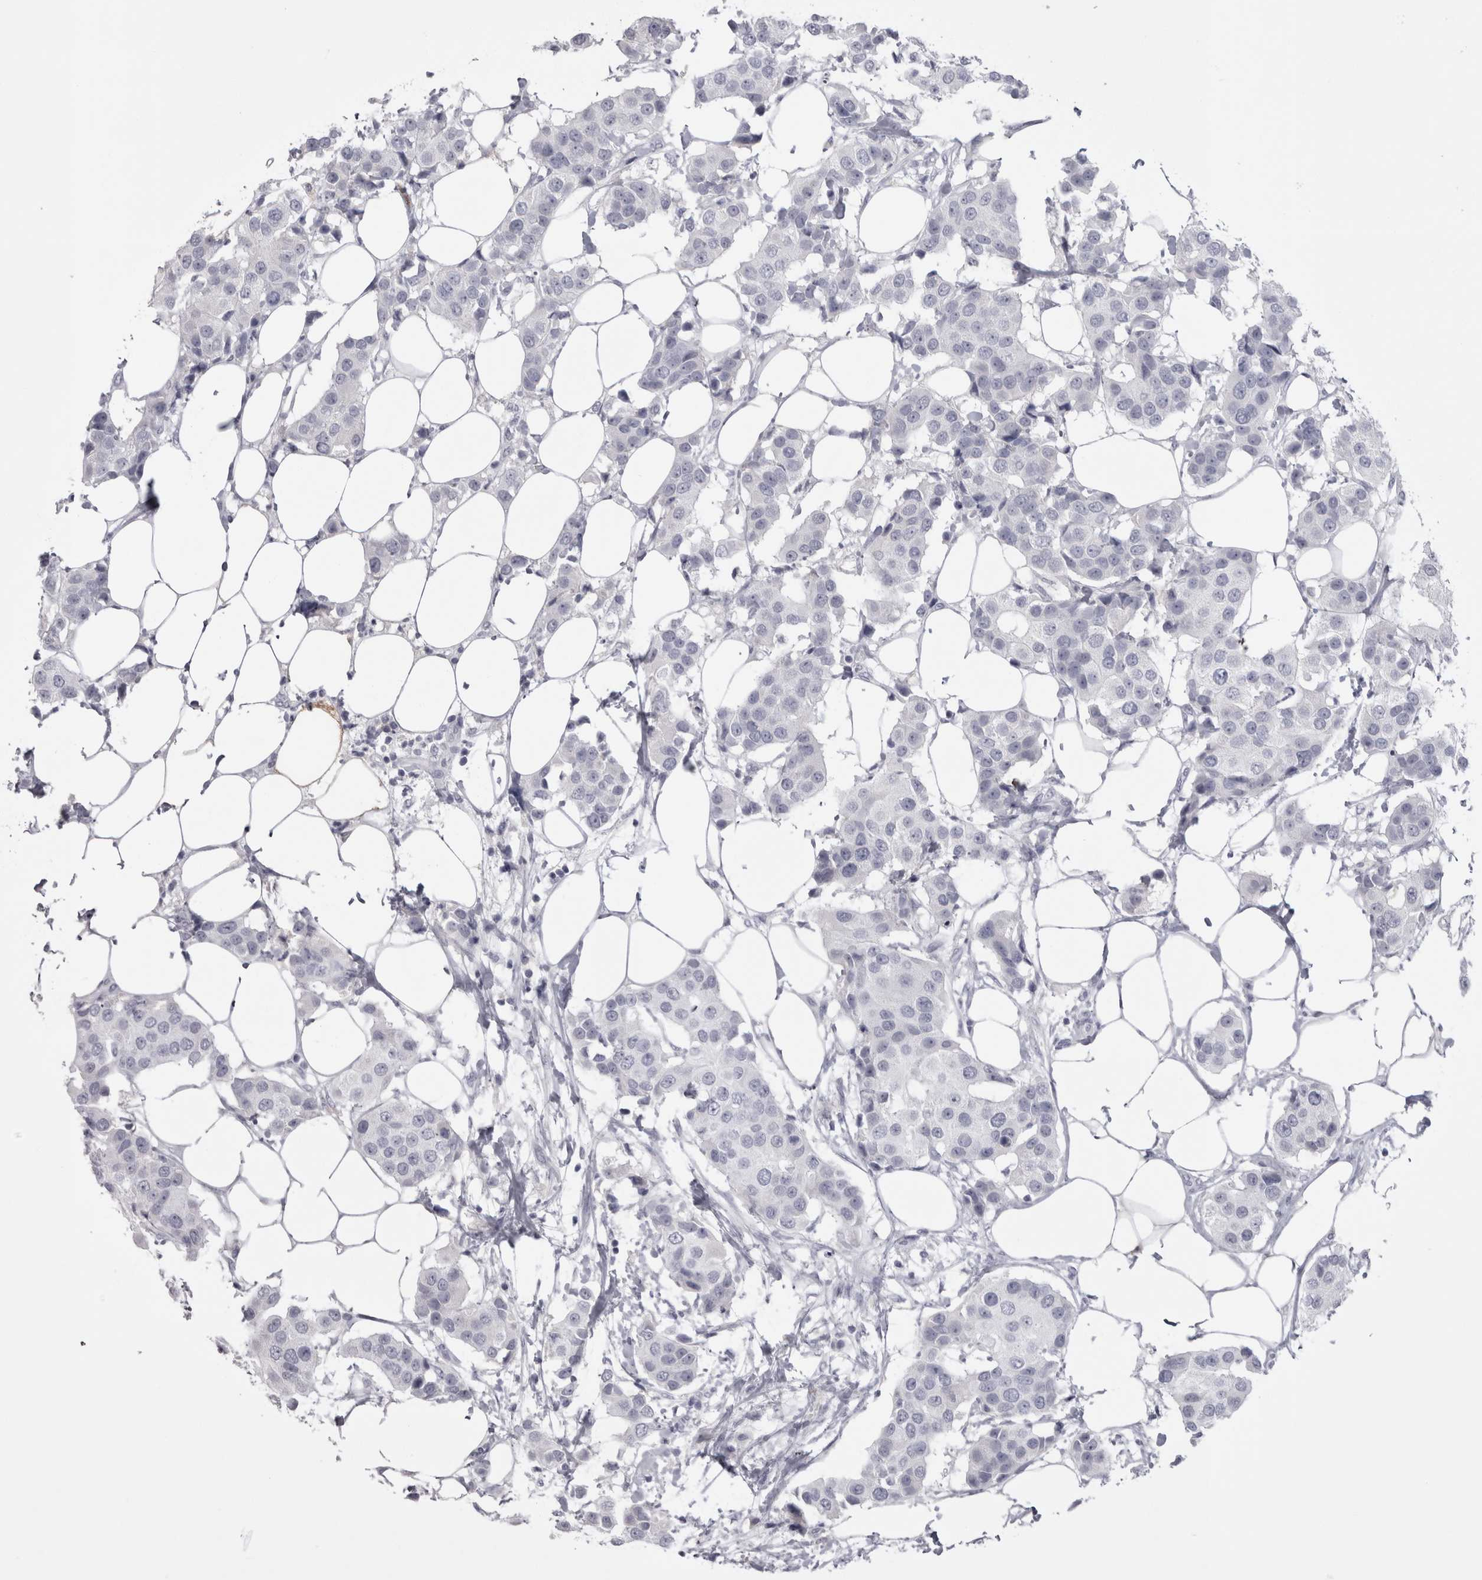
{"staining": {"intensity": "negative", "quantity": "none", "location": "none"}, "tissue": "breast cancer", "cell_type": "Tumor cells", "image_type": "cancer", "snomed": [{"axis": "morphology", "description": "Normal tissue, NOS"}, {"axis": "morphology", "description": "Duct carcinoma"}, {"axis": "topography", "description": "Breast"}], "caption": "A histopathology image of human infiltrating ductal carcinoma (breast) is negative for staining in tumor cells. (DAB (3,3'-diaminobenzidine) immunohistochemistry with hematoxylin counter stain).", "gene": "SAA4", "patient": {"sex": "female", "age": 39}}